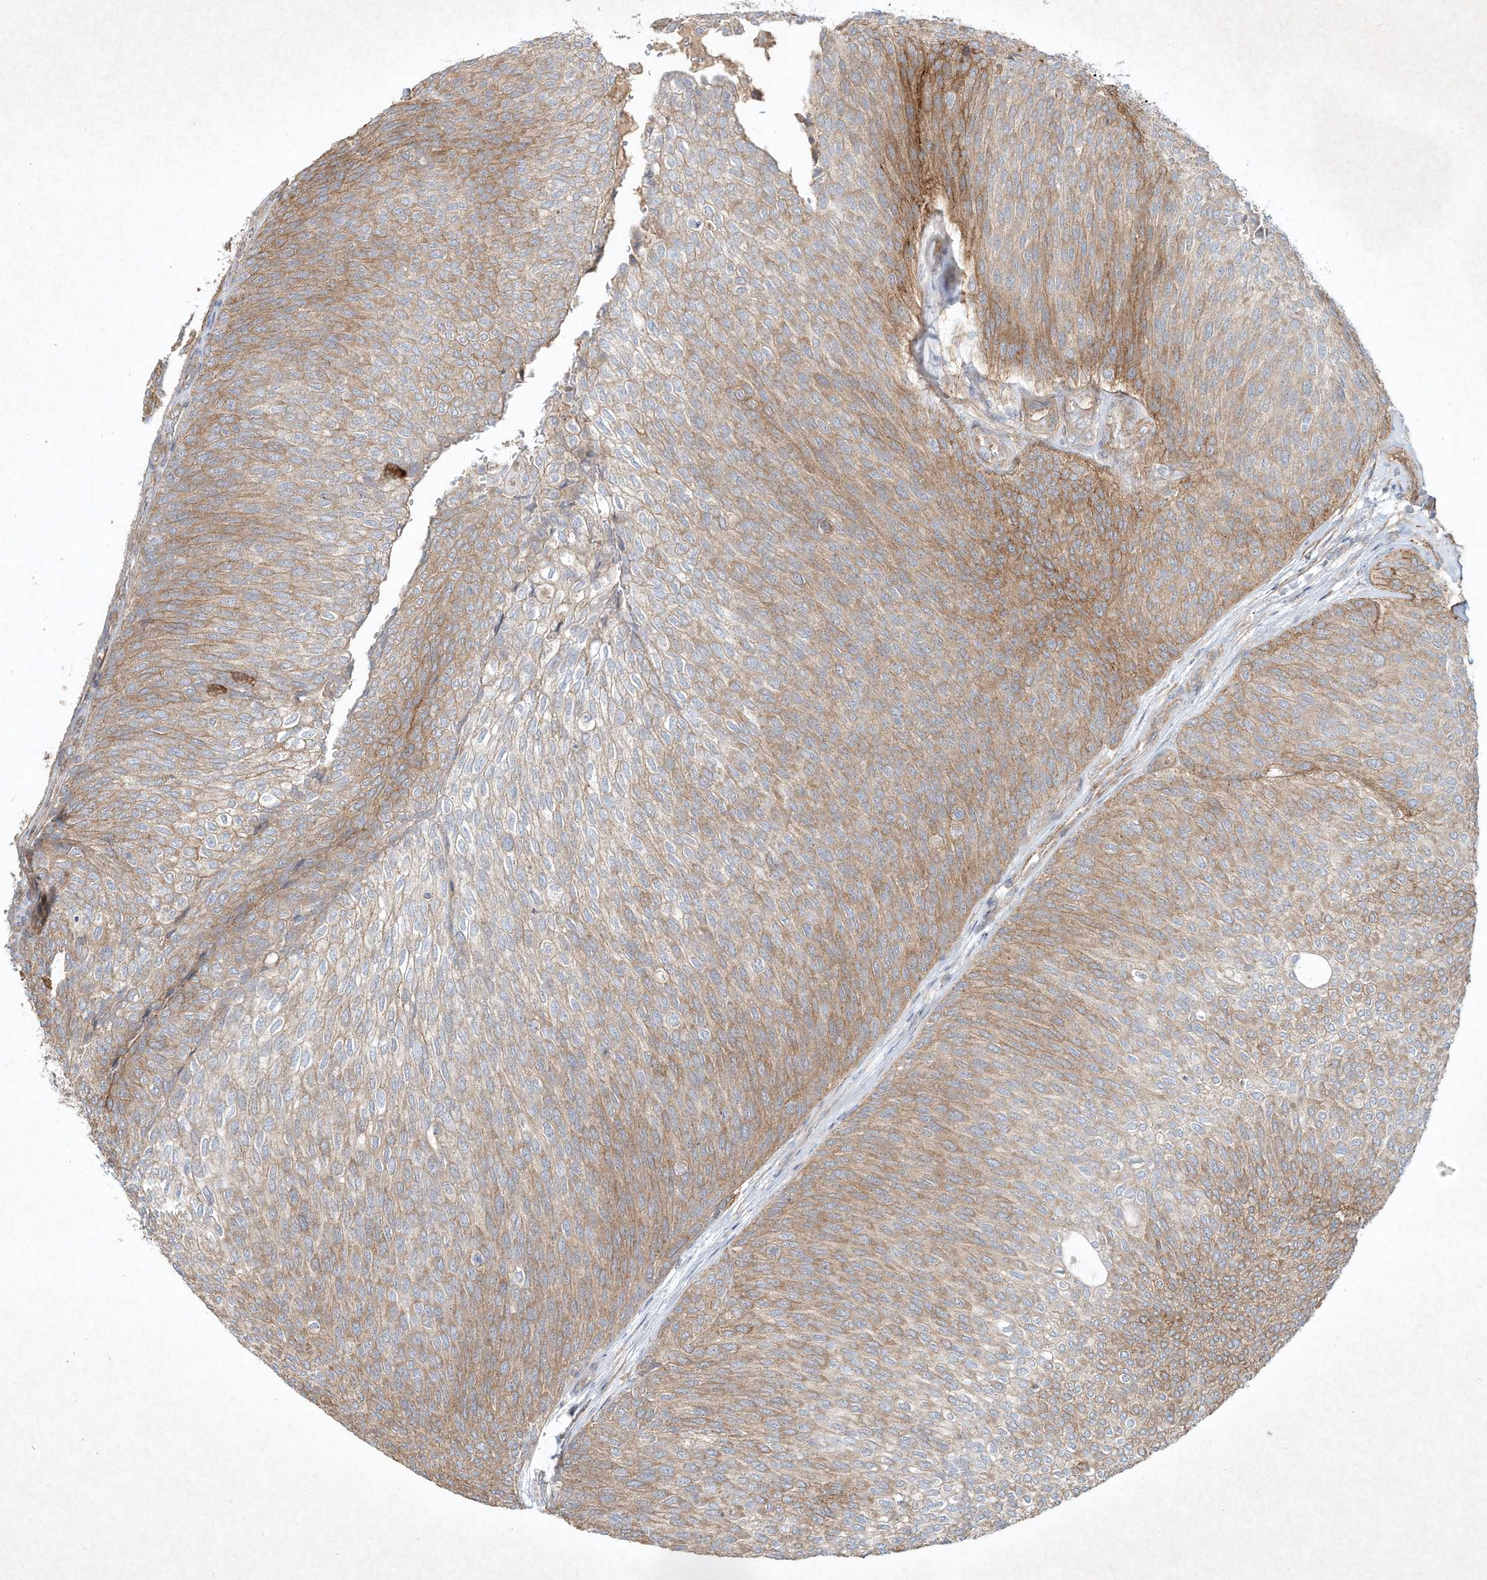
{"staining": {"intensity": "moderate", "quantity": ">75%", "location": "cytoplasmic/membranous"}, "tissue": "urothelial cancer", "cell_type": "Tumor cells", "image_type": "cancer", "snomed": [{"axis": "morphology", "description": "Urothelial carcinoma, Low grade"}, {"axis": "topography", "description": "Urinary bladder"}], "caption": "IHC (DAB (3,3'-diaminobenzidine)) staining of human low-grade urothelial carcinoma reveals moderate cytoplasmic/membranous protein staining in approximately >75% of tumor cells.", "gene": "HTR5A", "patient": {"sex": "female", "age": 79}}